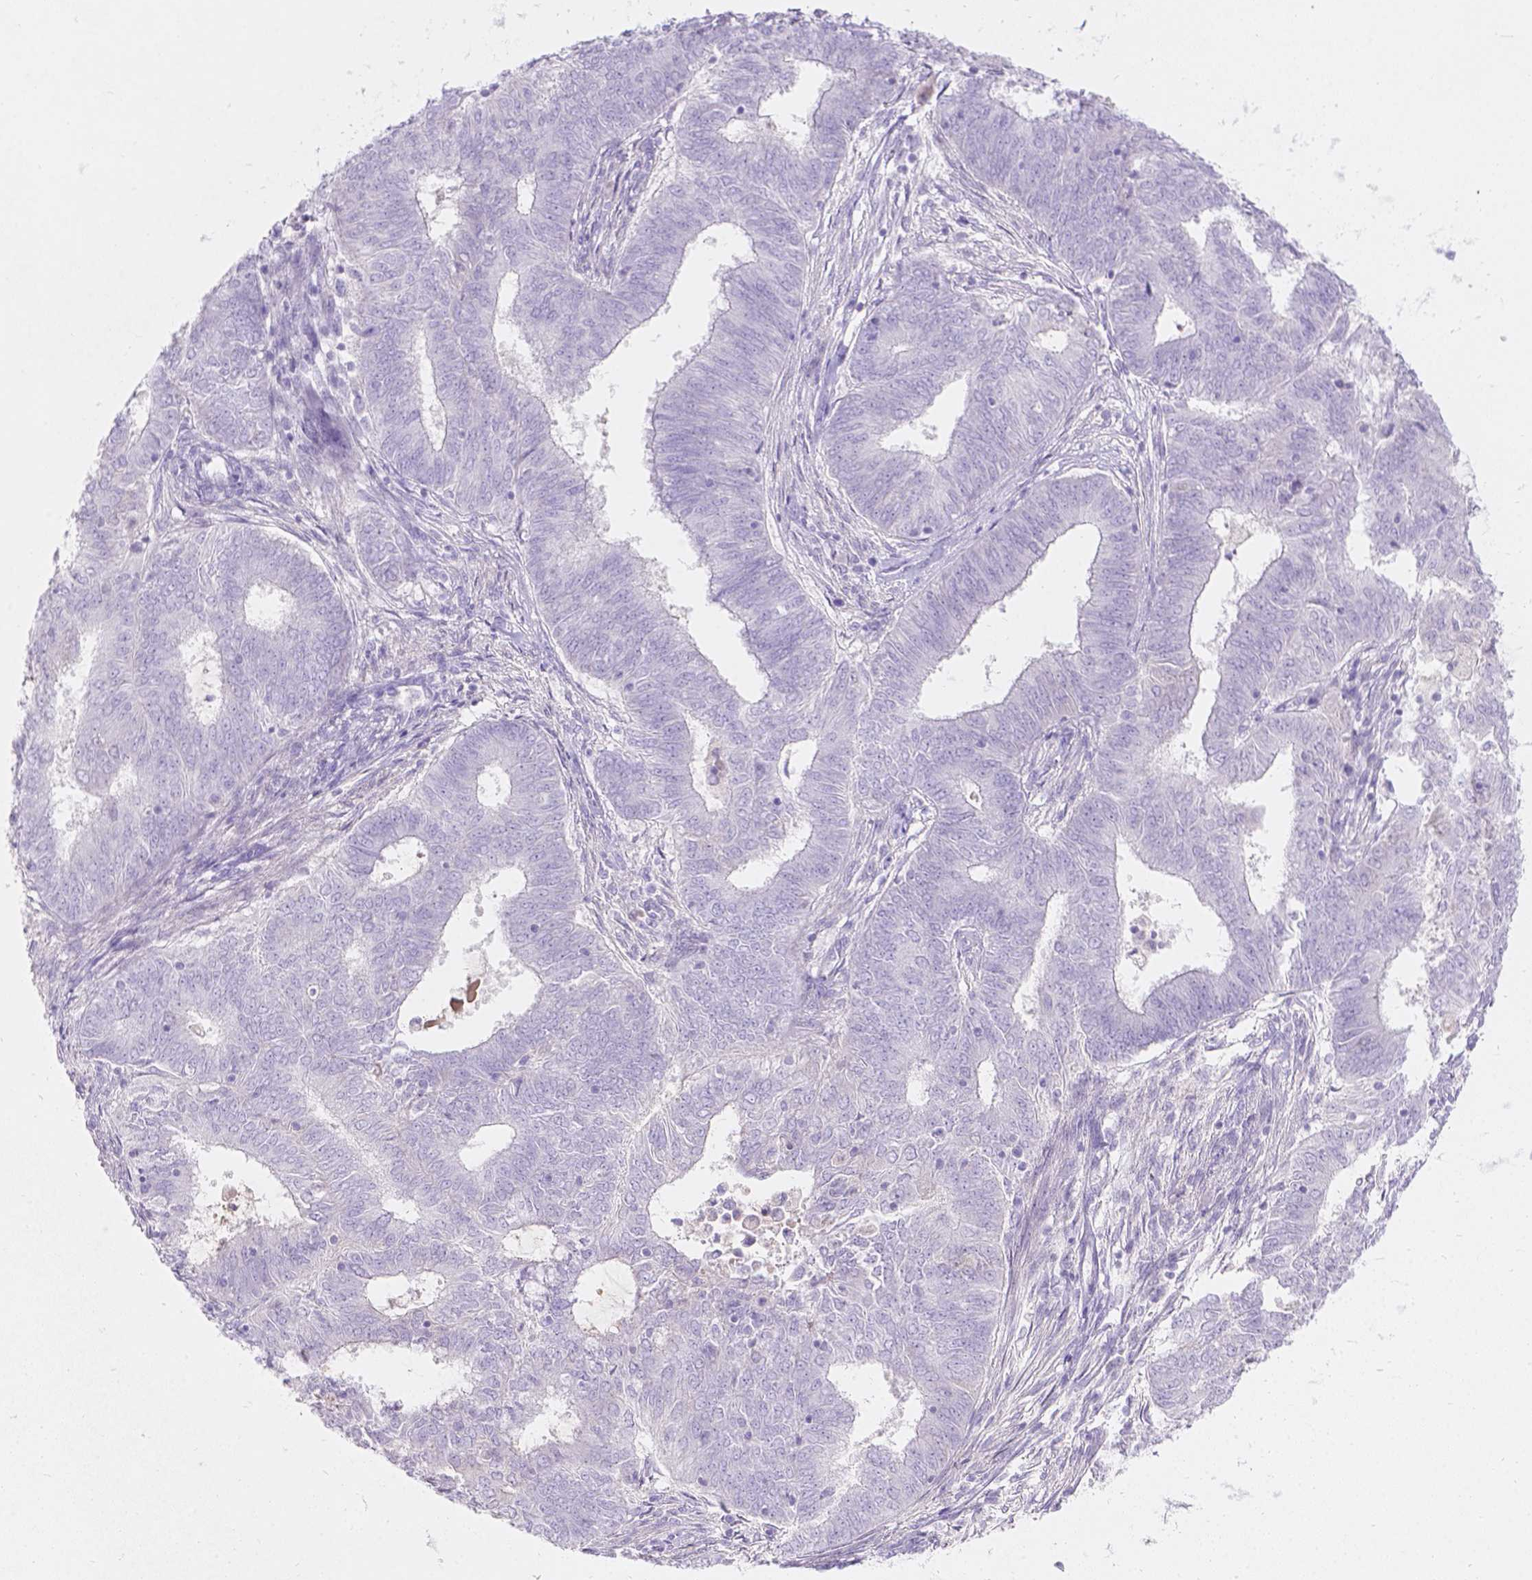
{"staining": {"intensity": "negative", "quantity": "none", "location": "none"}, "tissue": "endometrial cancer", "cell_type": "Tumor cells", "image_type": "cancer", "snomed": [{"axis": "morphology", "description": "Adenocarcinoma, NOS"}, {"axis": "topography", "description": "Endometrium"}], "caption": "Immunohistochemistry (IHC) photomicrograph of endometrial cancer (adenocarcinoma) stained for a protein (brown), which demonstrates no expression in tumor cells. The staining is performed using DAB (3,3'-diaminobenzidine) brown chromogen with nuclei counter-stained in using hematoxylin.", "gene": "GAL3ST2", "patient": {"sex": "female", "age": 62}}